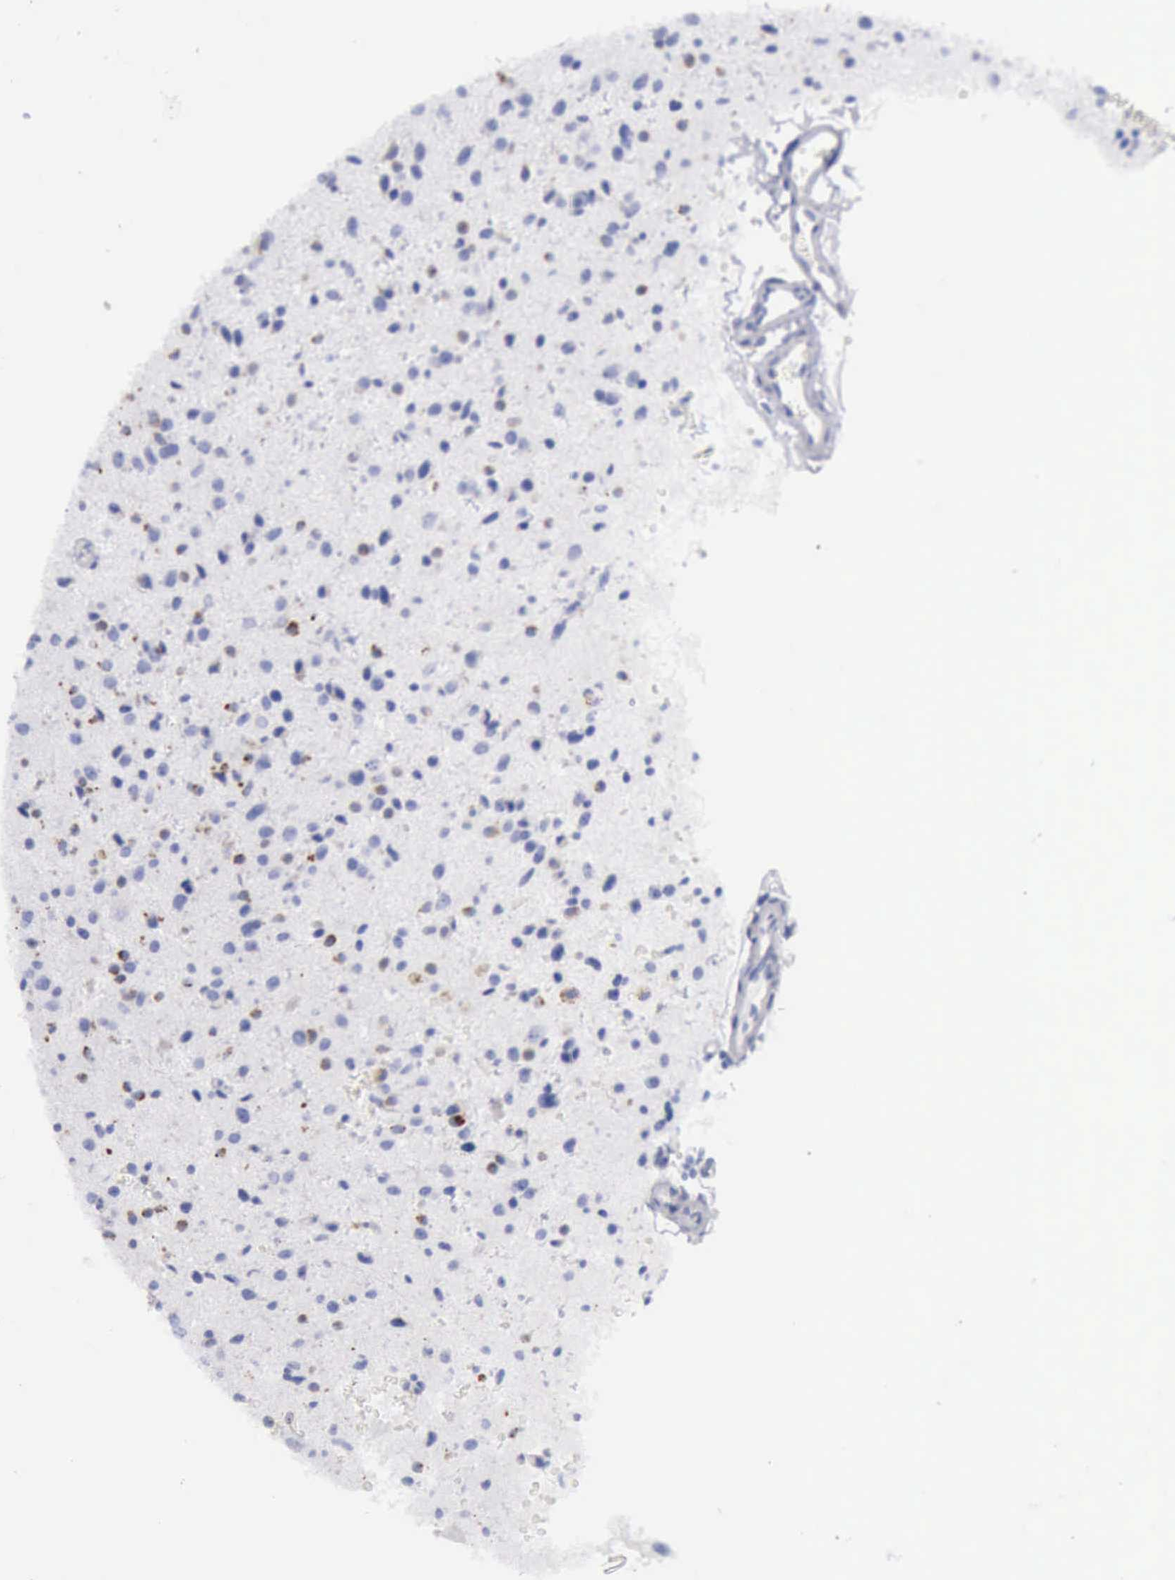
{"staining": {"intensity": "negative", "quantity": "none", "location": "none"}, "tissue": "glioma", "cell_type": "Tumor cells", "image_type": "cancer", "snomed": [{"axis": "morphology", "description": "Glioma, malignant, Low grade"}, {"axis": "topography", "description": "Brain"}], "caption": "This is an immunohistochemistry (IHC) histopathology image of human malignant glioma (low-grade). There is no positivity in tumor cells.", "gene": "CTSS", "patient": {"sex": "female", "age": 46}}